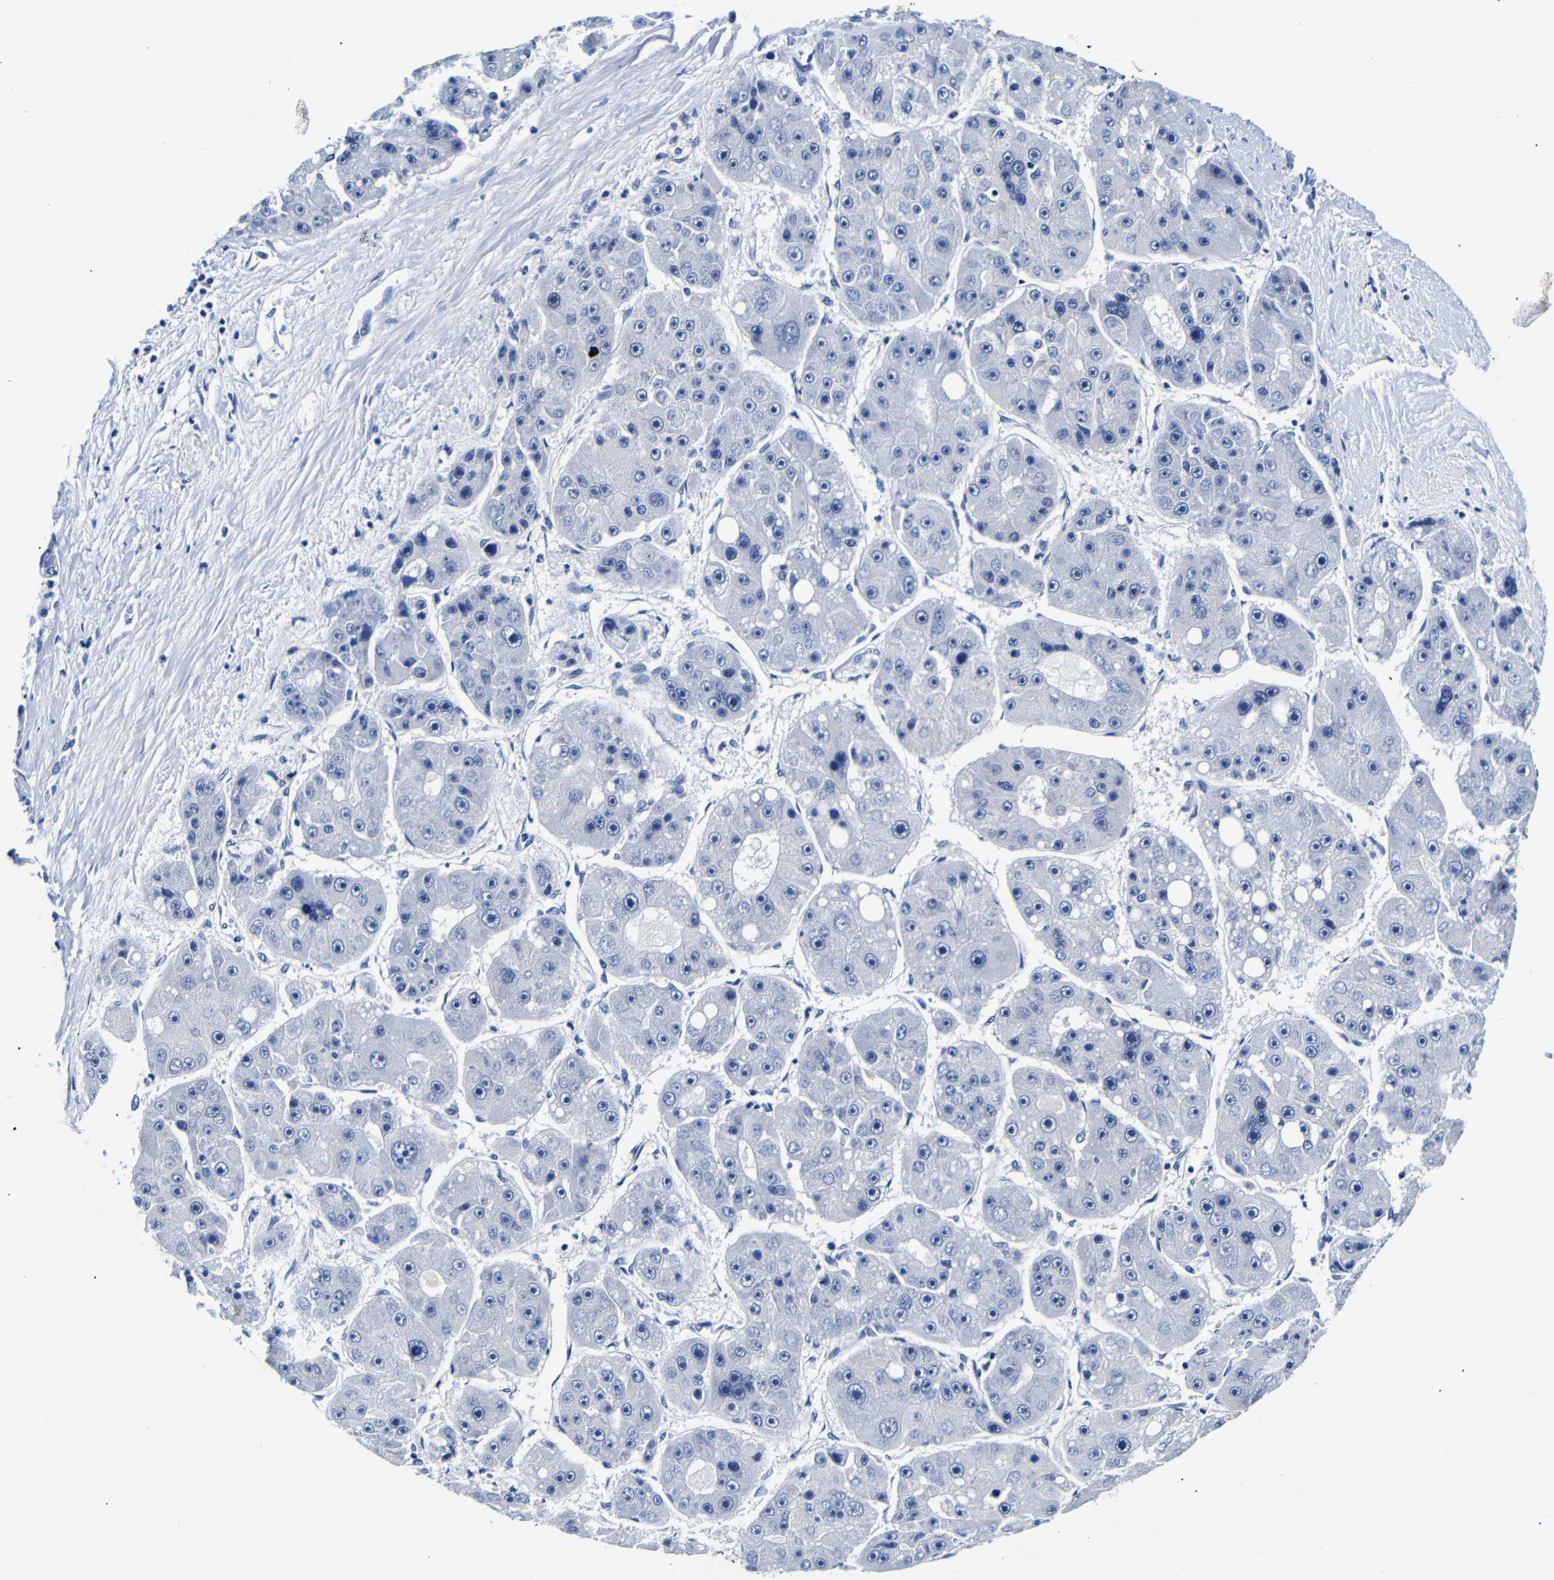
{"staining": {"intensity": "negative", "quantity": "none", "location": "none"}, "tissue": "liver cancer", "cell_type": "Tumor cells", "image_type": "cancer", "snomed": [{"axis": "morphology", "description": "Carcinoma, Hepatocellular, NOS"}, {"axis": "topography", "description": "Liver"}], "caption": "This is an immunohistochemistry (IHC) micrograph of human liver hepatocellular carcinoma. There is no expression in tumor cells.", "gene": "GAP43", "patient": {"sex": "female", "age": 61}}